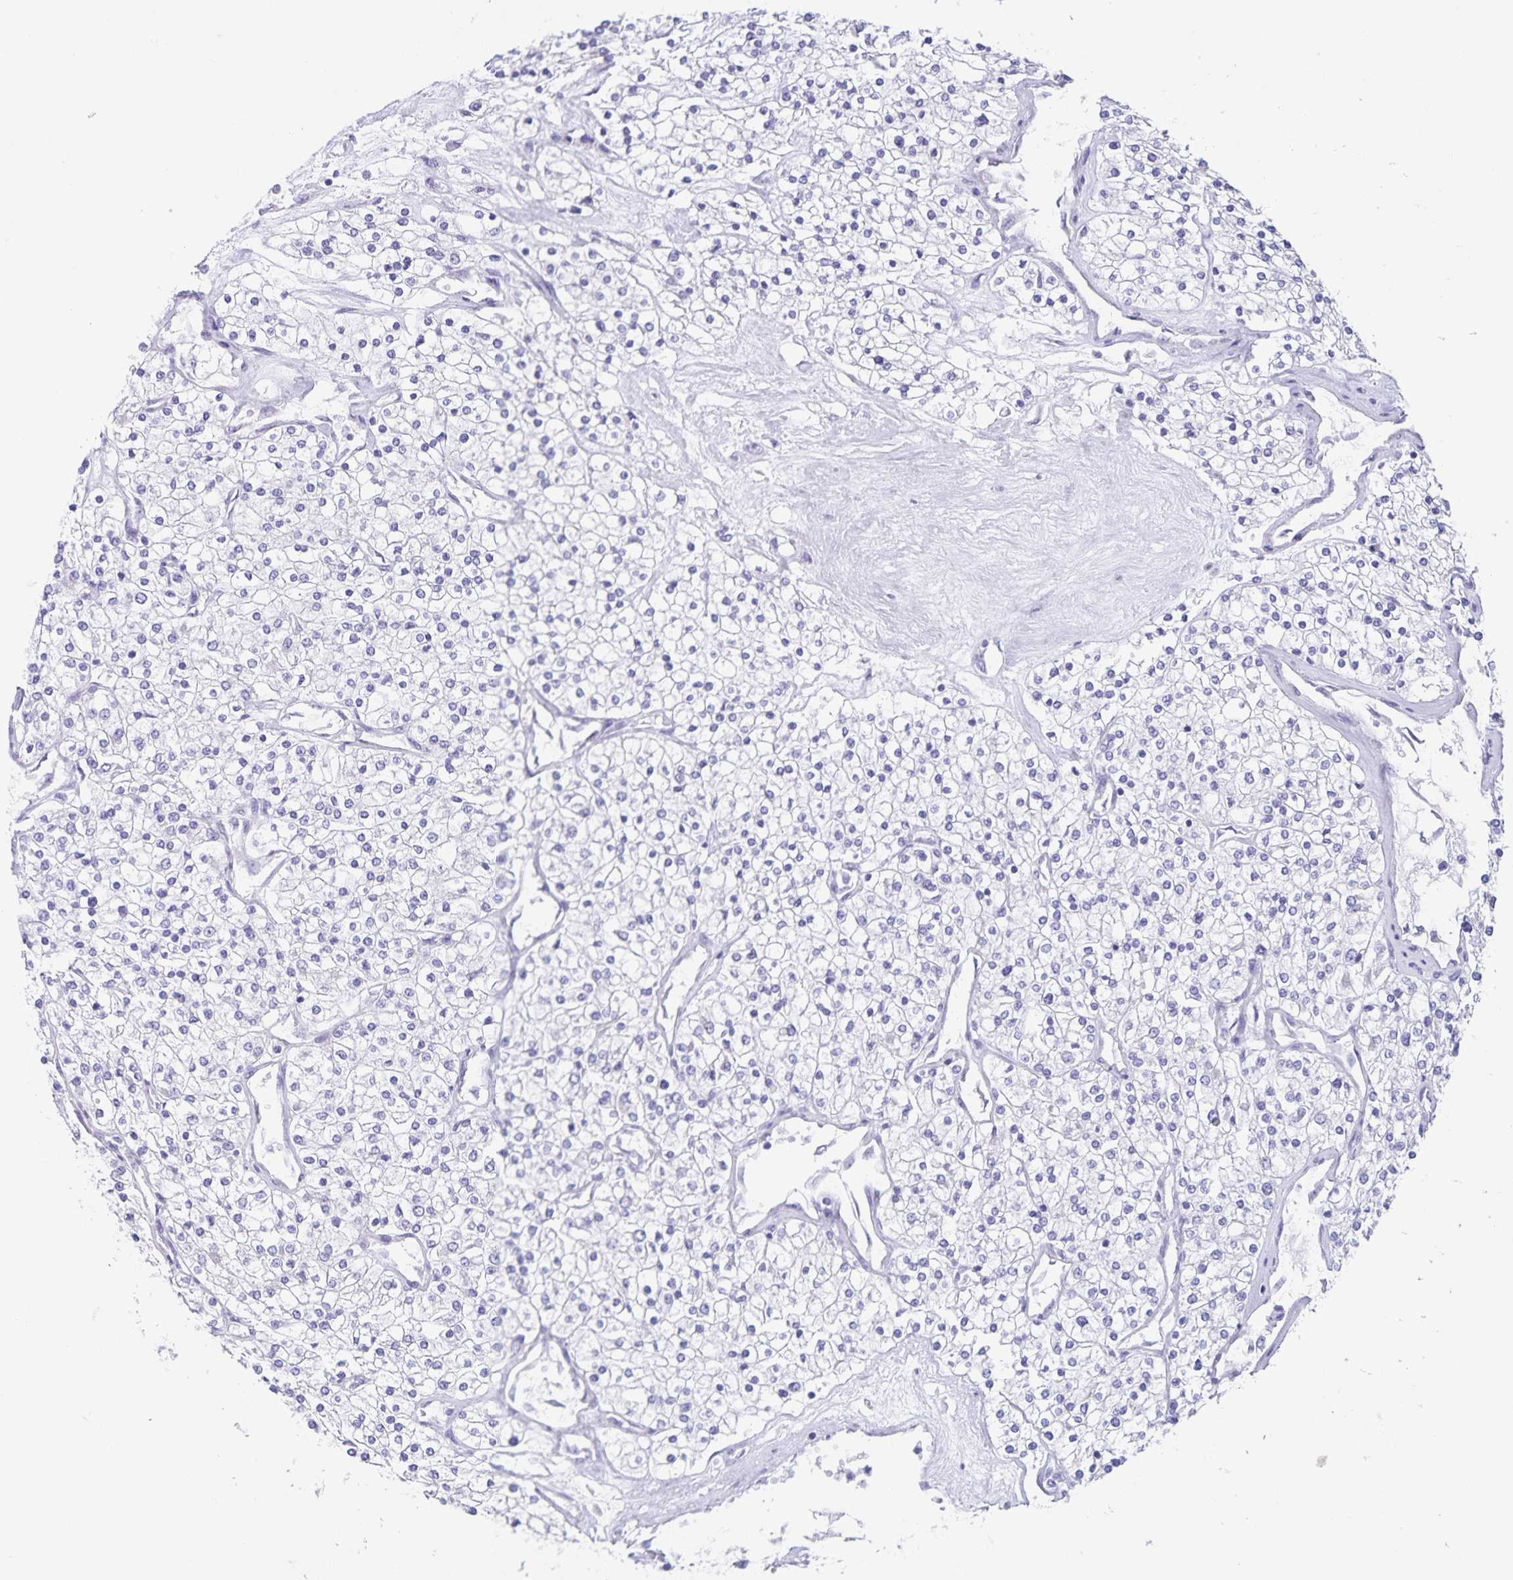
{"staining": {"intensity": "negative", "quantity": "none", "location": "none"}, "tissue": "renal cancer", "cell_type": "Tumor cells", "image_type": "cancer", "snomed": [{"axis": "morphology", "description": "Adenocarcinoma, NOS"}, {"axis": "topography", "description": "Kidney"}], "caption": "The immunohistochemistry (IHC) photomicrograph has no significant expression in tumor cells of renal adenocarcinoma tissue.", "gene": "SYNM", "patient": {"sex": "male", "age": 80}}